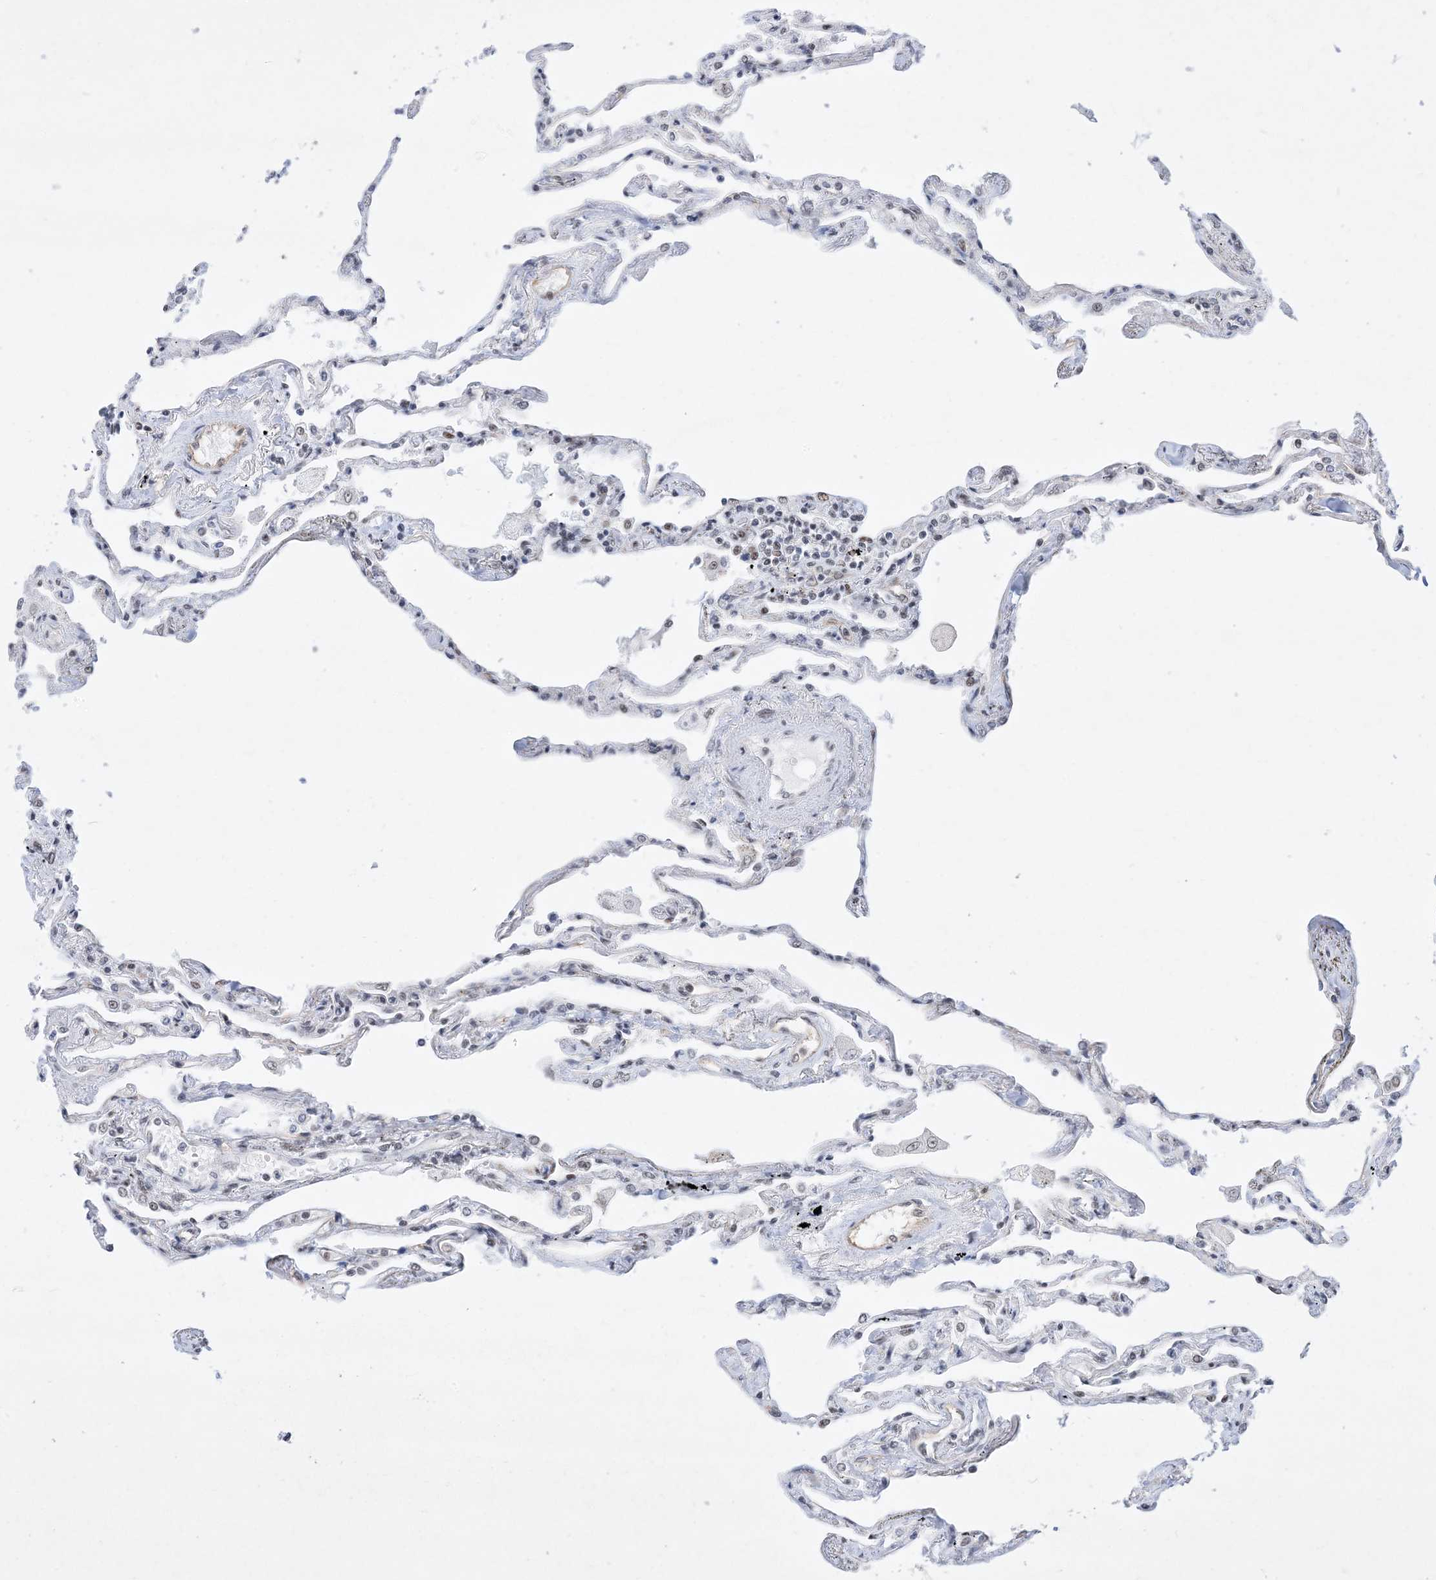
{"staining": {"intensity": "negative", "quantity": "none", "location": "none"}, "tissue": "lung", "cell_type": "Alveolar cells", "image_type": "normal", "snomed": [{"axis": "morphology", "description": "Normal tissue, NOS"}, {"axis": "topography", "description": "Lung"}], "caption": "DAB immunohistochemical staining of normal human lung demonstrates no significant expression in alveolar cells. (Immunohistochemistry (ihc), brightfield microscopy, high magnification).", "gene": "SF3A3", "patient": {"sex": "female", "age": 67}}